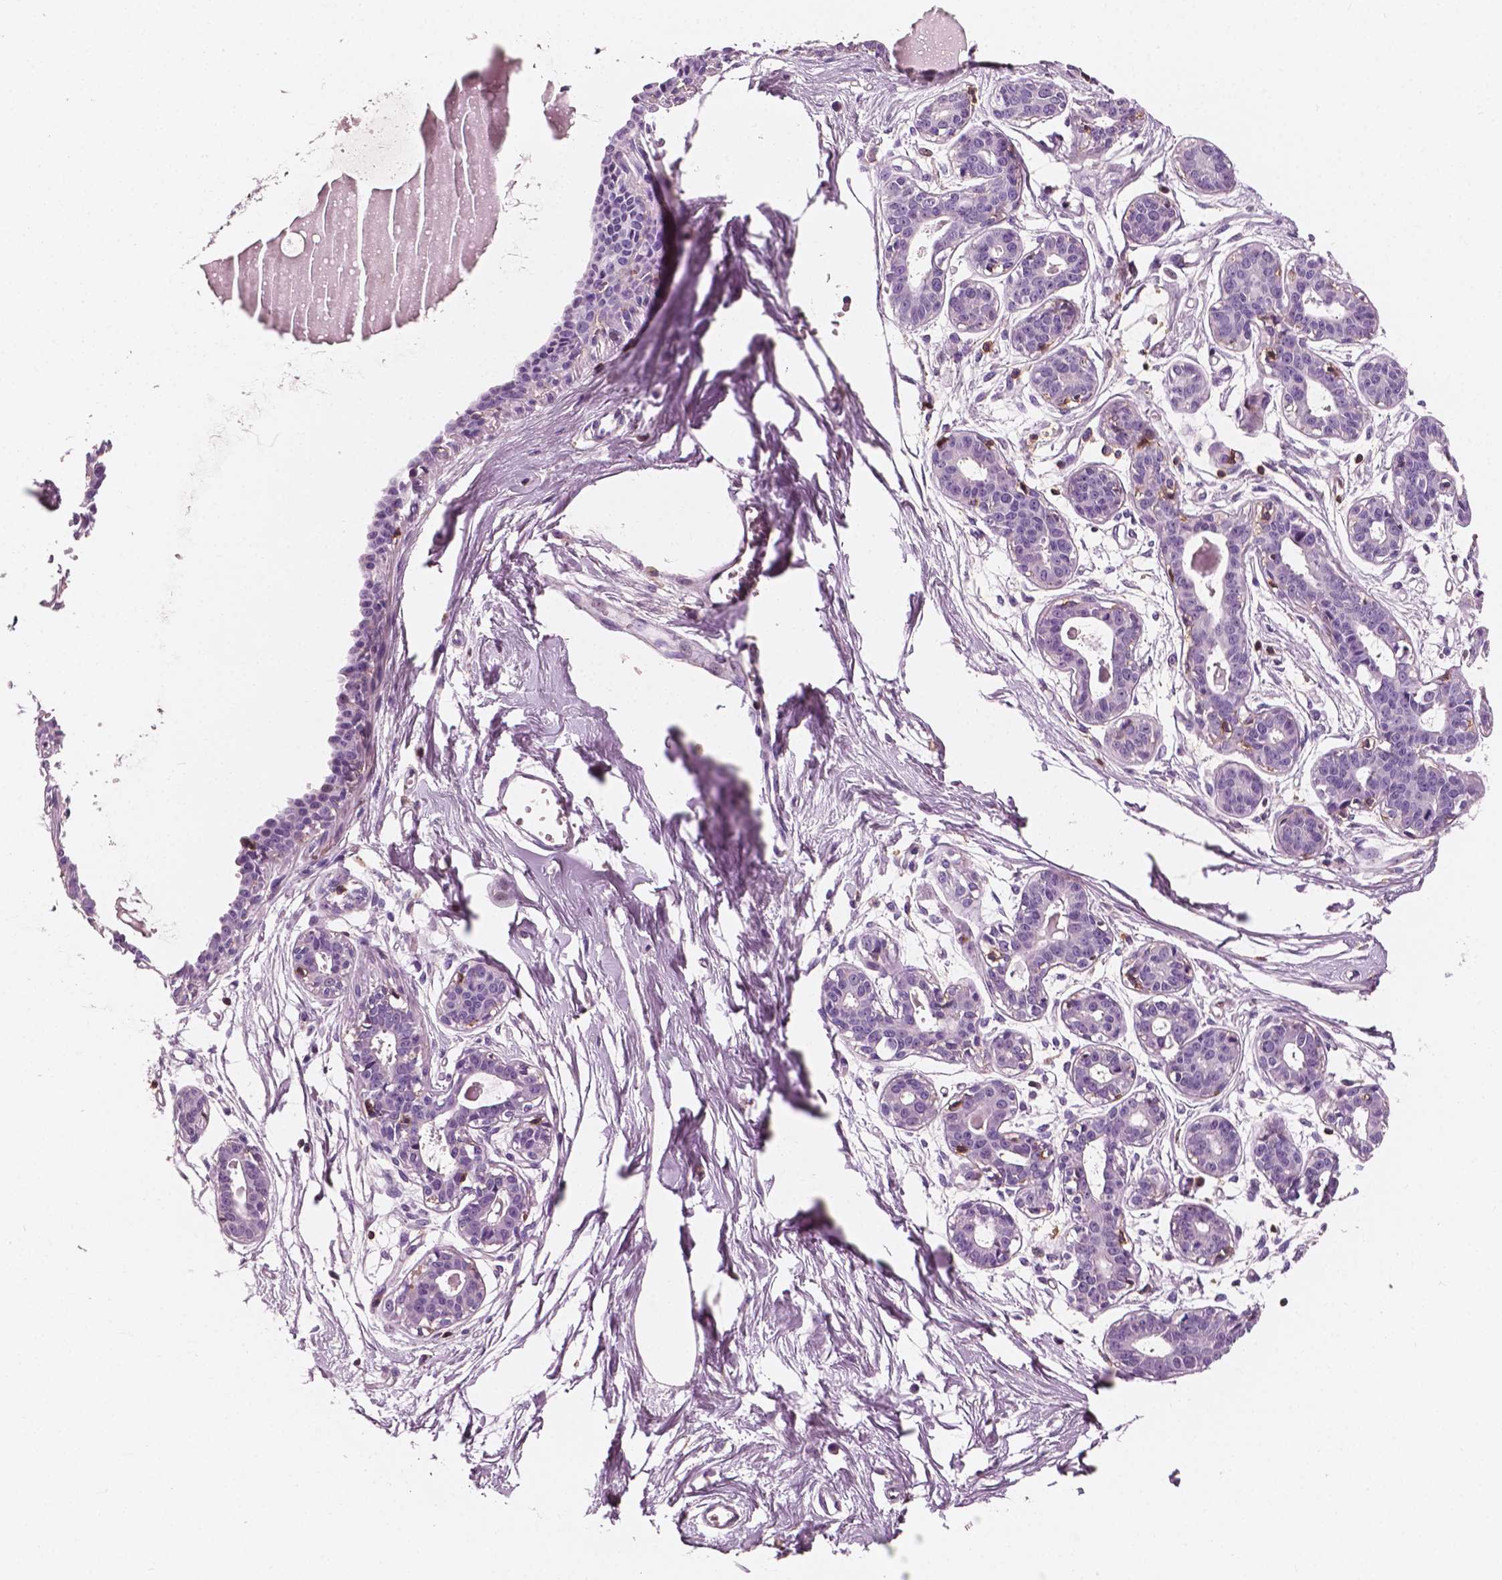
{"staining": {"intensity": "negative", "quantity": "none", "location": "none"}, "tissue": "breast", "cell_type": "Adipocytes", "image_type": "normal", "snomed": [{"axis": "morphology", "description": "Normal tissue, NOS"}, {"axis": "topography", "description": "Breast"}], "caption": "Image shows no significant protein positivity in adipocytes of unremarkable breast.", "gene": "PTPRC", "patient": {"sex": "female", "age": 45}}